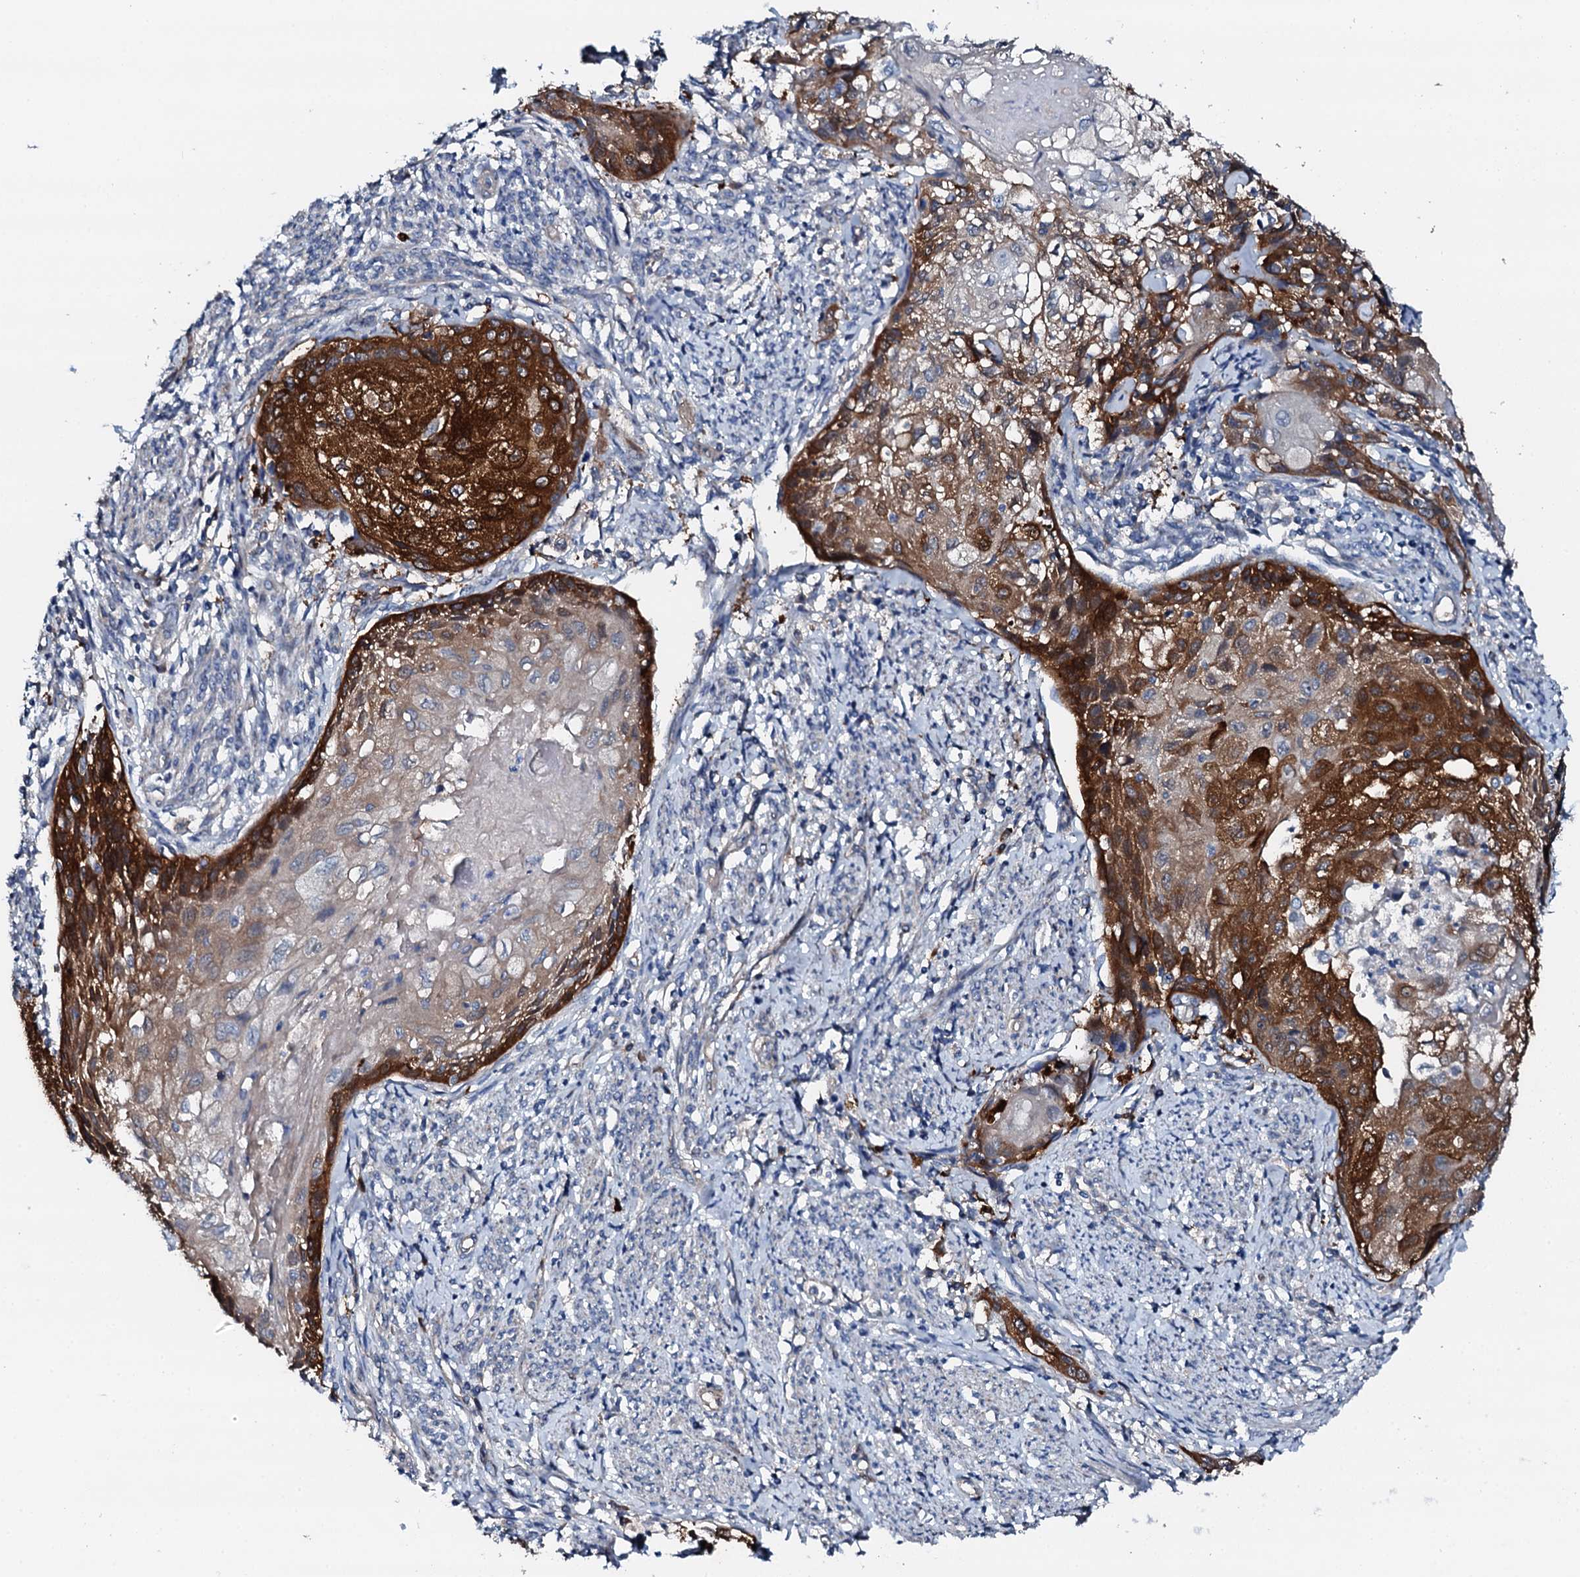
{"staining": {"intensity": "strong", "quantity": "25%-75%", "location": "cytoplasmic/membranous"}, "tissue": "cervical cancer", "cell_type": "Tumor cells", "image_type": "cancer", "snomed": [{"axis": "morphology", "description": "Squamous cell carcinoma, NOS"}, {"axis": "topography", "description": "Cervix"}], "caption": "Human cervical cancer (squamous cell carcinoma) stained for a protein (brown) demonstrates strong cytoplasmic/membranous positive expression in approximately 25%-75% of tumor cells.", "gene": "GFOD2", "patient": {"sex": "female", "age": 67}}